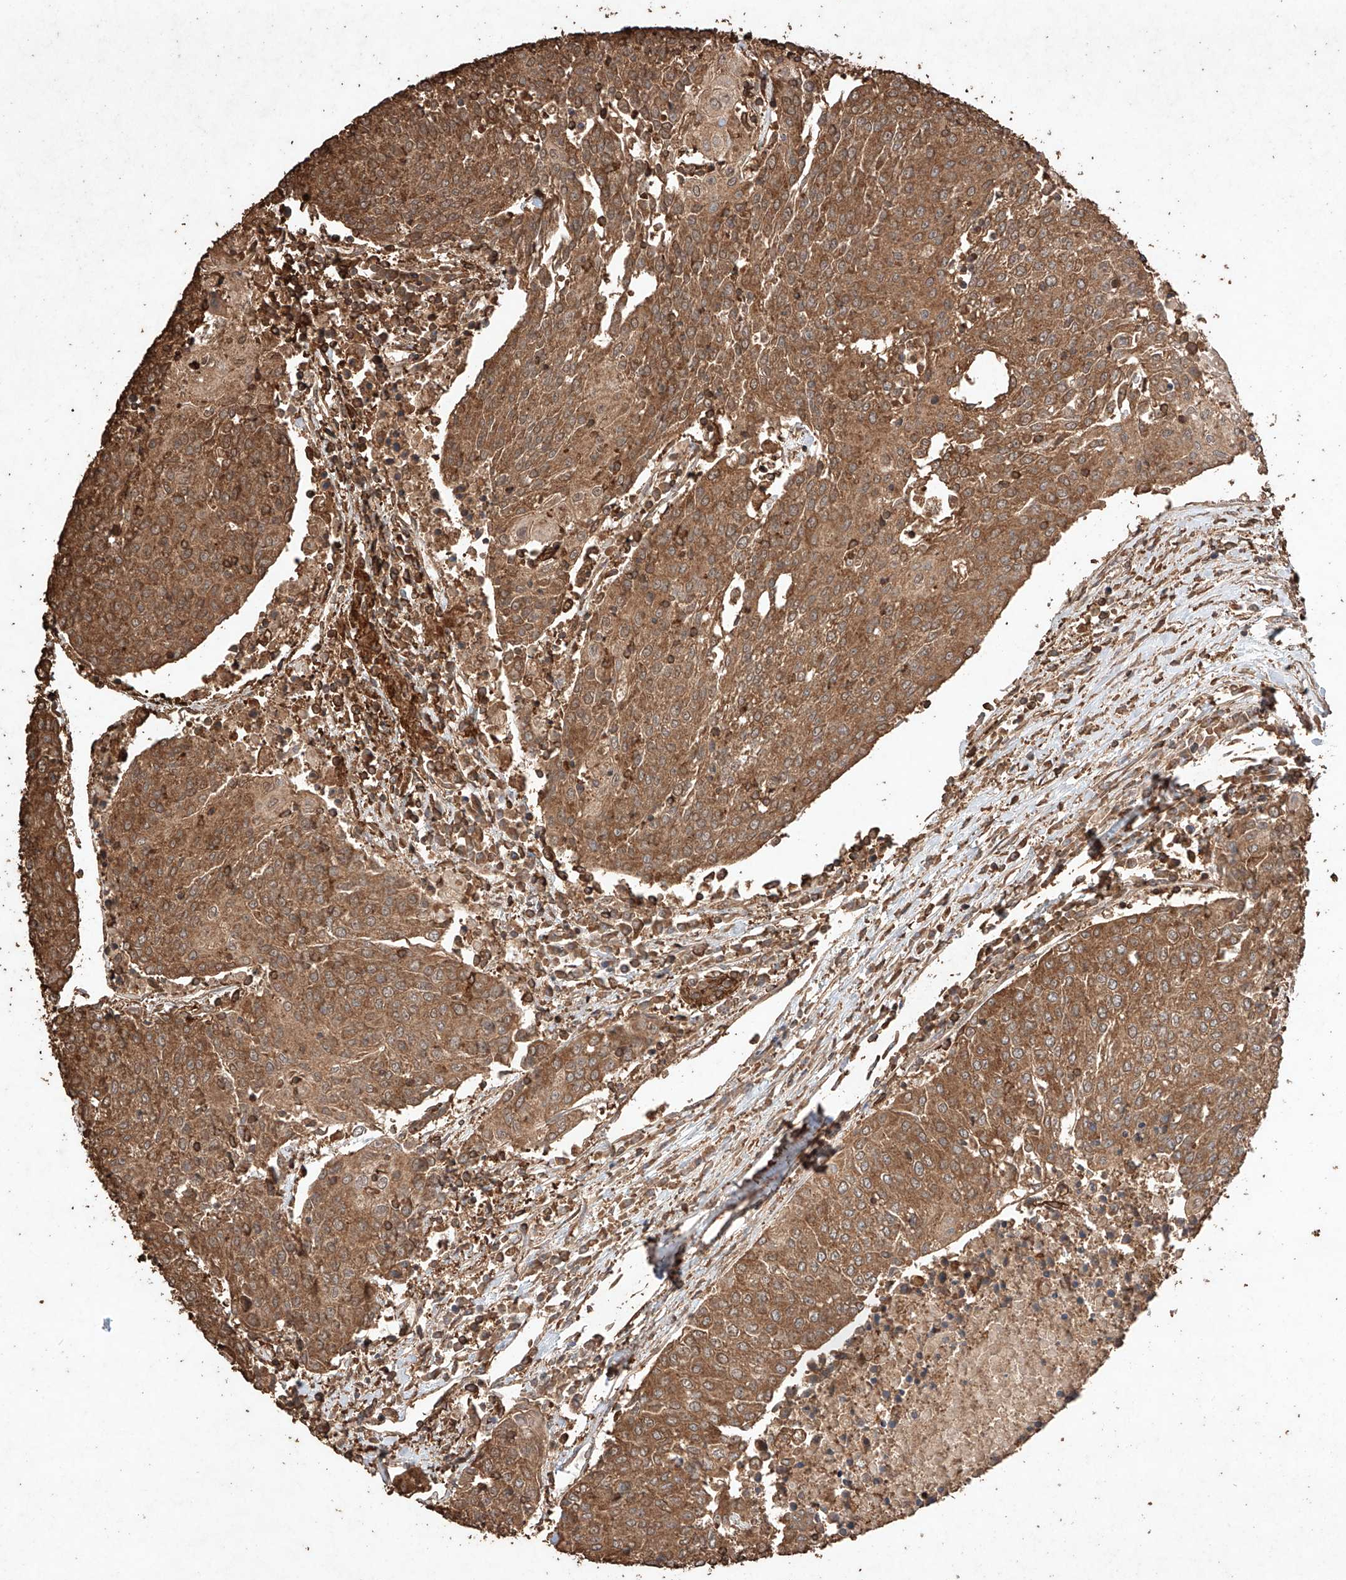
{"staining": {"intensity": "moderate", "quantity": ">75%", "location": "cytoplasmic/membranous"}, "tissue": "urothelial cancer", "cell_type": "Tumor cells", "image_type": "cancer", "snomed": [{"axis": "morphology", "description": "Urothelial carcinoma, High grade"}, {"axis": "topography", "description": "Urinary bladder"}], "caption": "Urothelial carcinoma (high-grade) stained for a protein (brown) exhibits moderate cytoplasmic/membranous positive expression in about >75% of tumor cells.", "gene": "M6PR", "patient": {"sex": "female", "age": 85}}